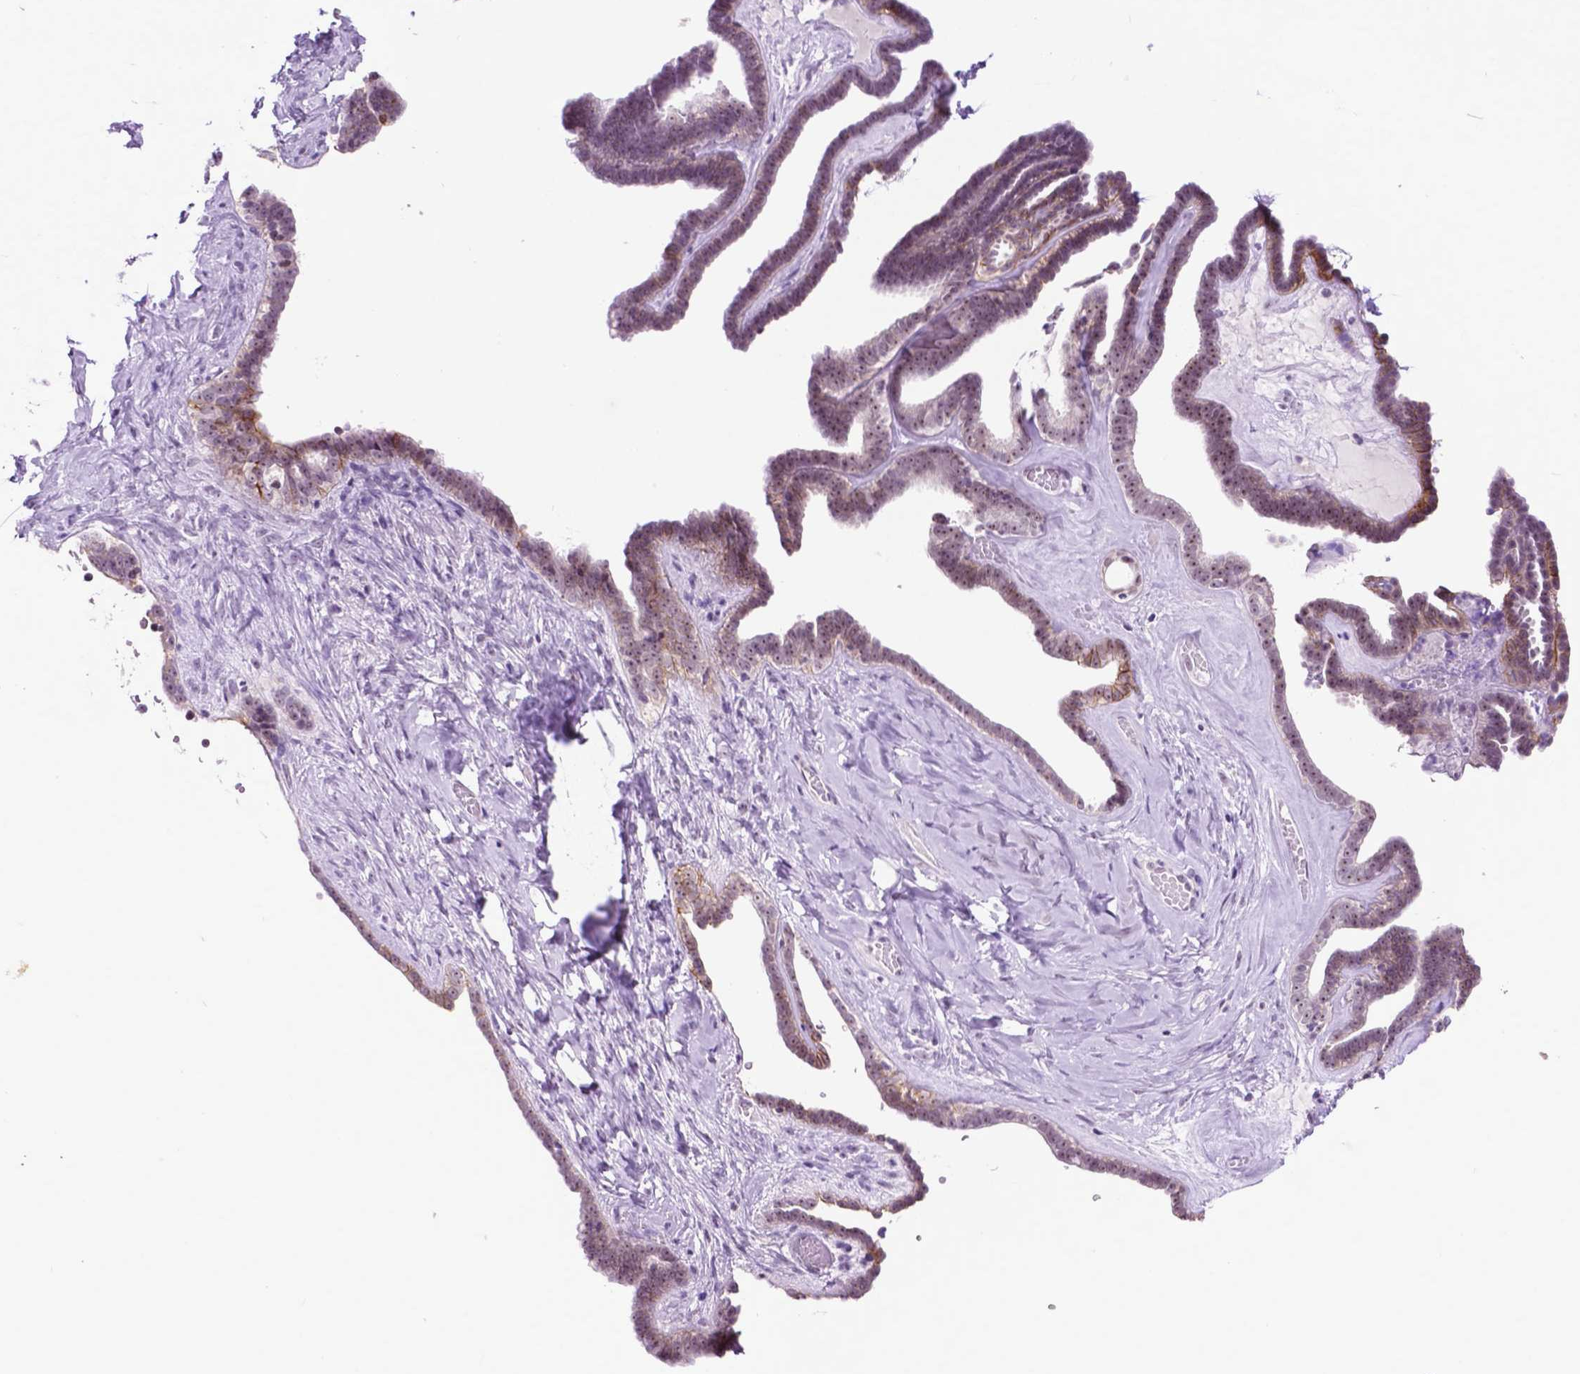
{"staining": {"intensity": "weak", "quantity": ">75%", "location": "nuclear"}, "tissue": "ovarian cancer", "cell_type": "Tumor cells", "image_type": "cancer", "snomed": [{"axis": "morphology", "description": "Cystadenocarcinoma, serous, NOS"}, {"axis": "topography", "description": "Ovary"}], "caption": "Brown immunohistochemical staining in human ovarian cancer reveals weak nuclear expression in about >75% of tumor cells.", "gene": "TACSTD2", "patient": {"sex": "female", "age": 71}}